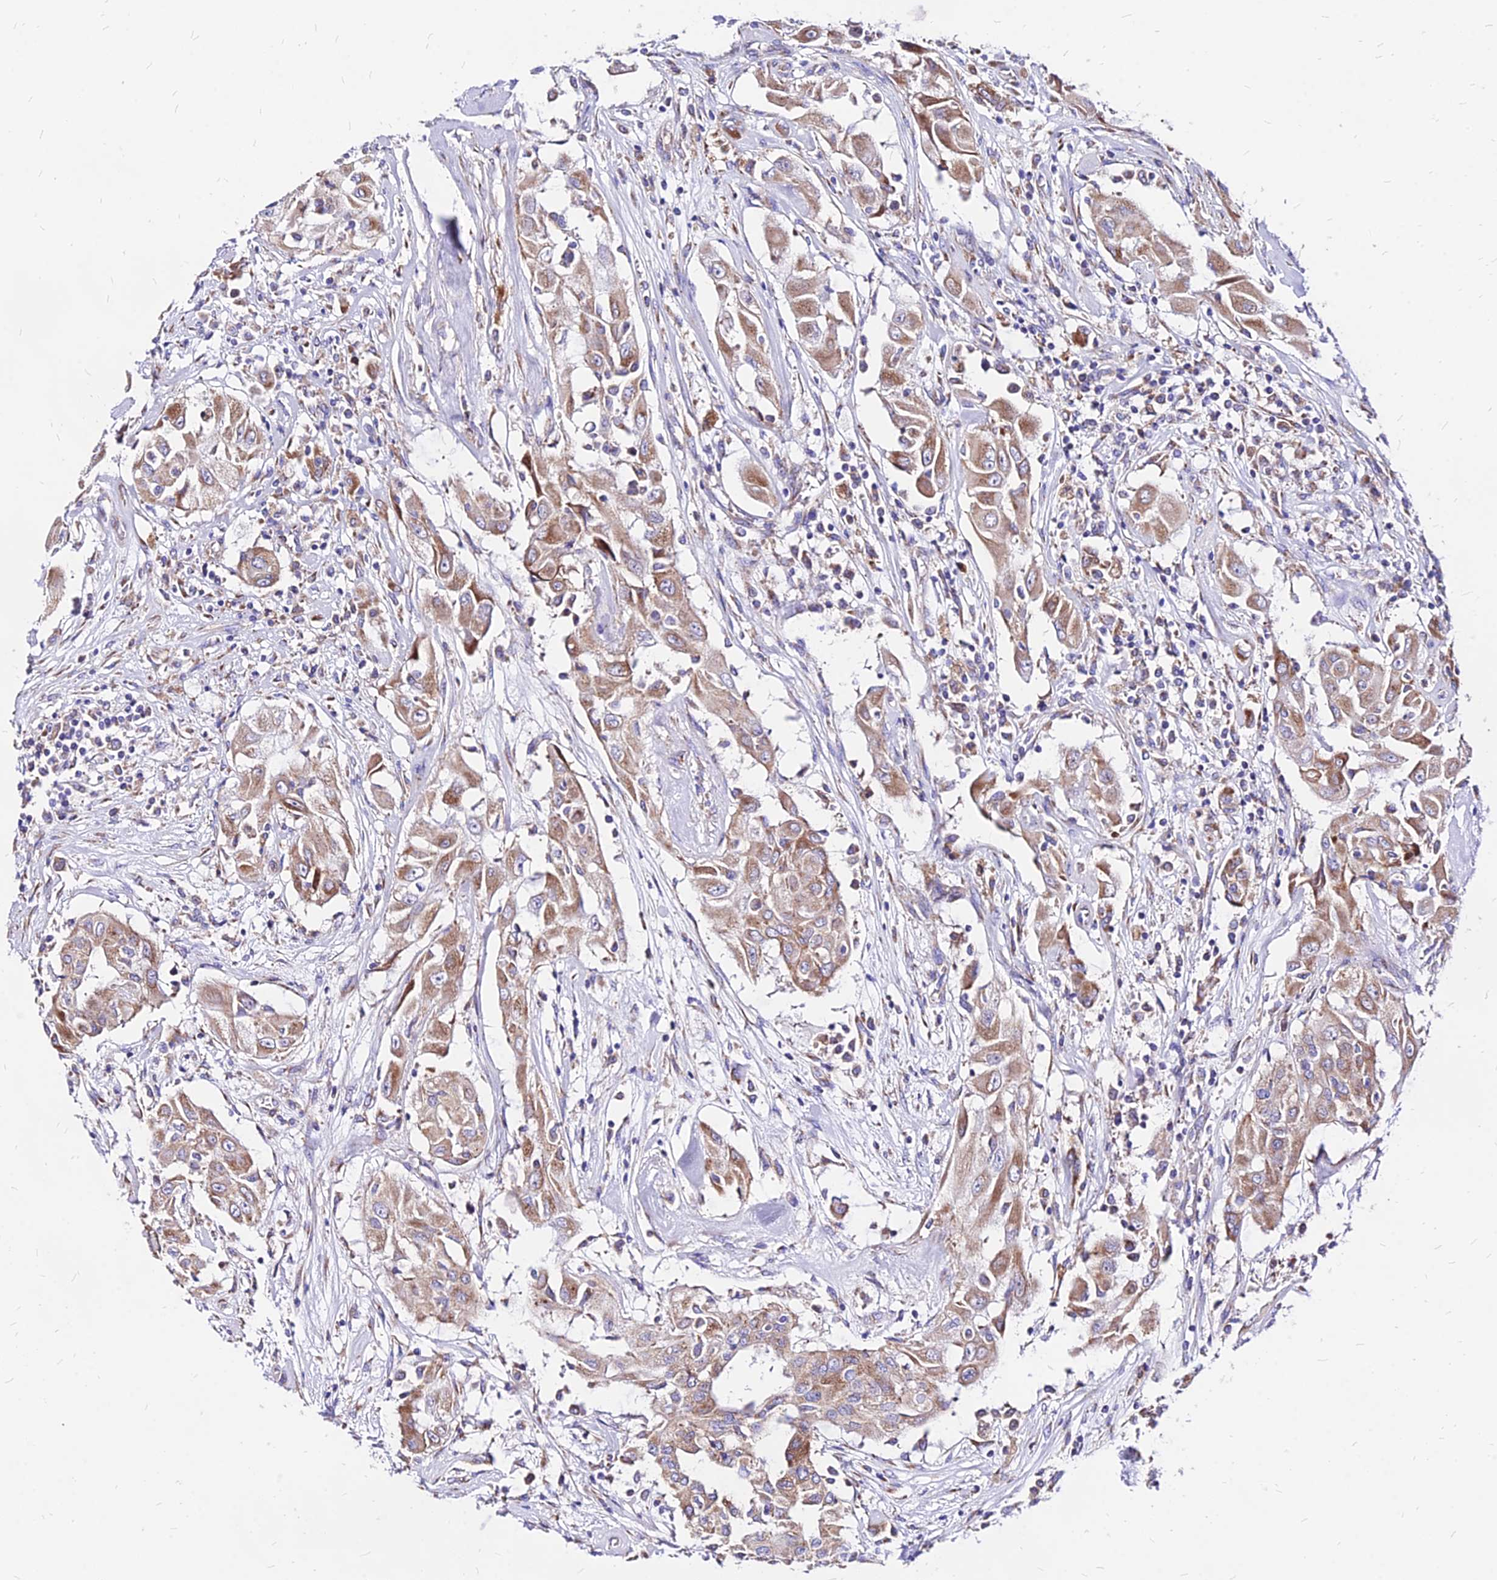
{"staining": {"intensity": "moderate", "quantity": ">75%", "location": "cytoplasmic/membranous"}, "tissue": "thyroid cancer", "cell_type": "Tumor cells", "image_type": "cancer", "snomed": [{"axis": "morphology", "description": "Papillary adenocarcinoma, NOS"}, {"axis": "topography", "description": "Thyroid gland"}], "caption": "Thyroid cancer stained with a brown dye displays moderate cytoplasmic/membranous positive positivity in about >75% of tumor cells.", "gene": "MRPL3", "patient": {"sex": "female", "age": 59}}